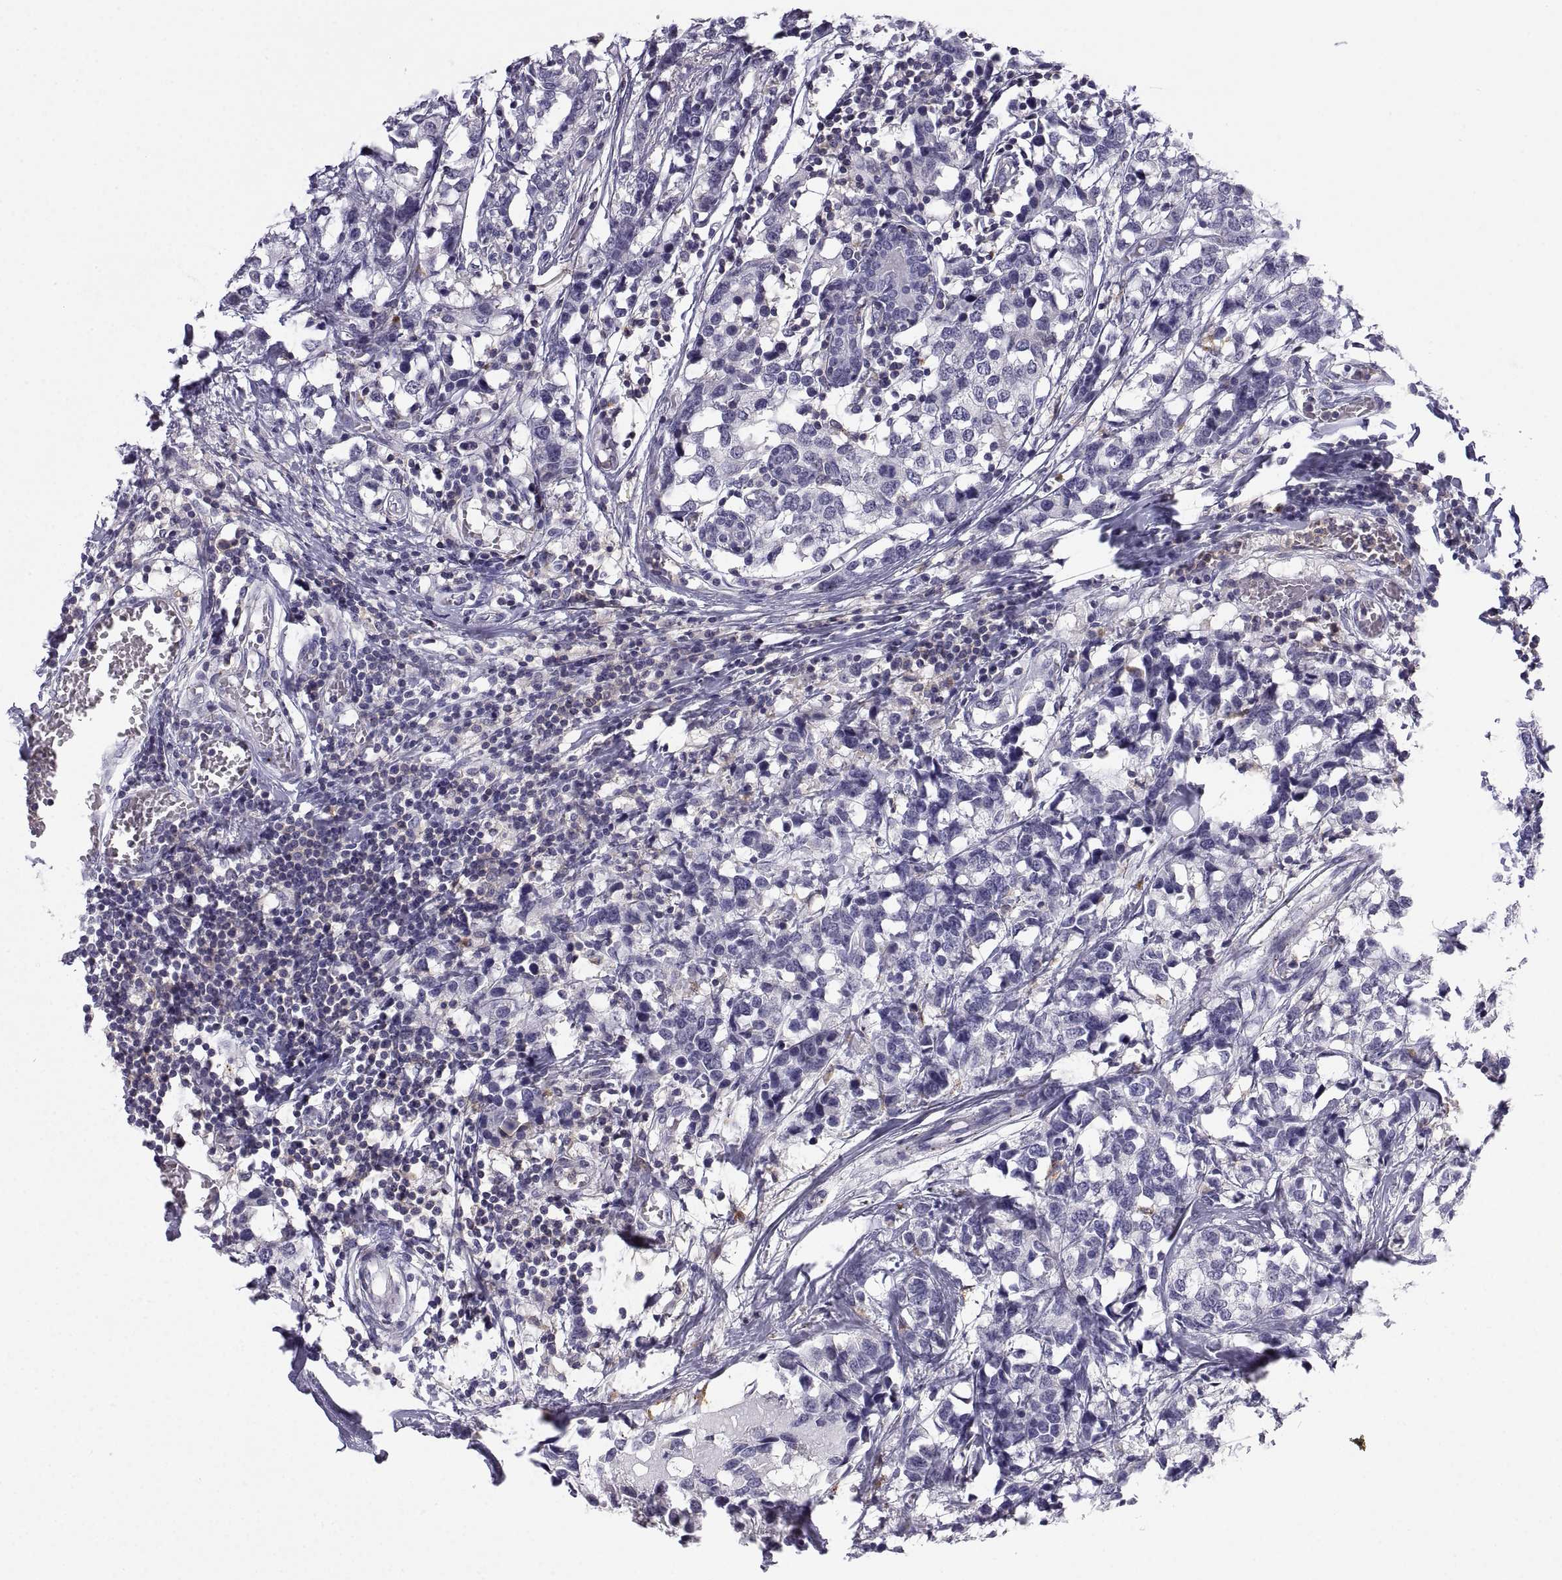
{"staining": {"intensity": "negative", "quantity": "none", "location": "none"}, "tissue": "breast cancer", "cell_type": "Tumor cells", "image_type": "cancer", "snomed": [{"axis": "morphology", "description": "Lobular carcinoma"}, {"axis": "topography", "description": "Breast"}], "caption": "The histopathology image shows no staining of tumor cells in breast lobular carcinoma. (DAB (3,3'-diaminobenzidine) immunohistochemistry (IHC), high magnification).", "gene": "RGS19", "patient": {"sex": "female", "age": 59}}